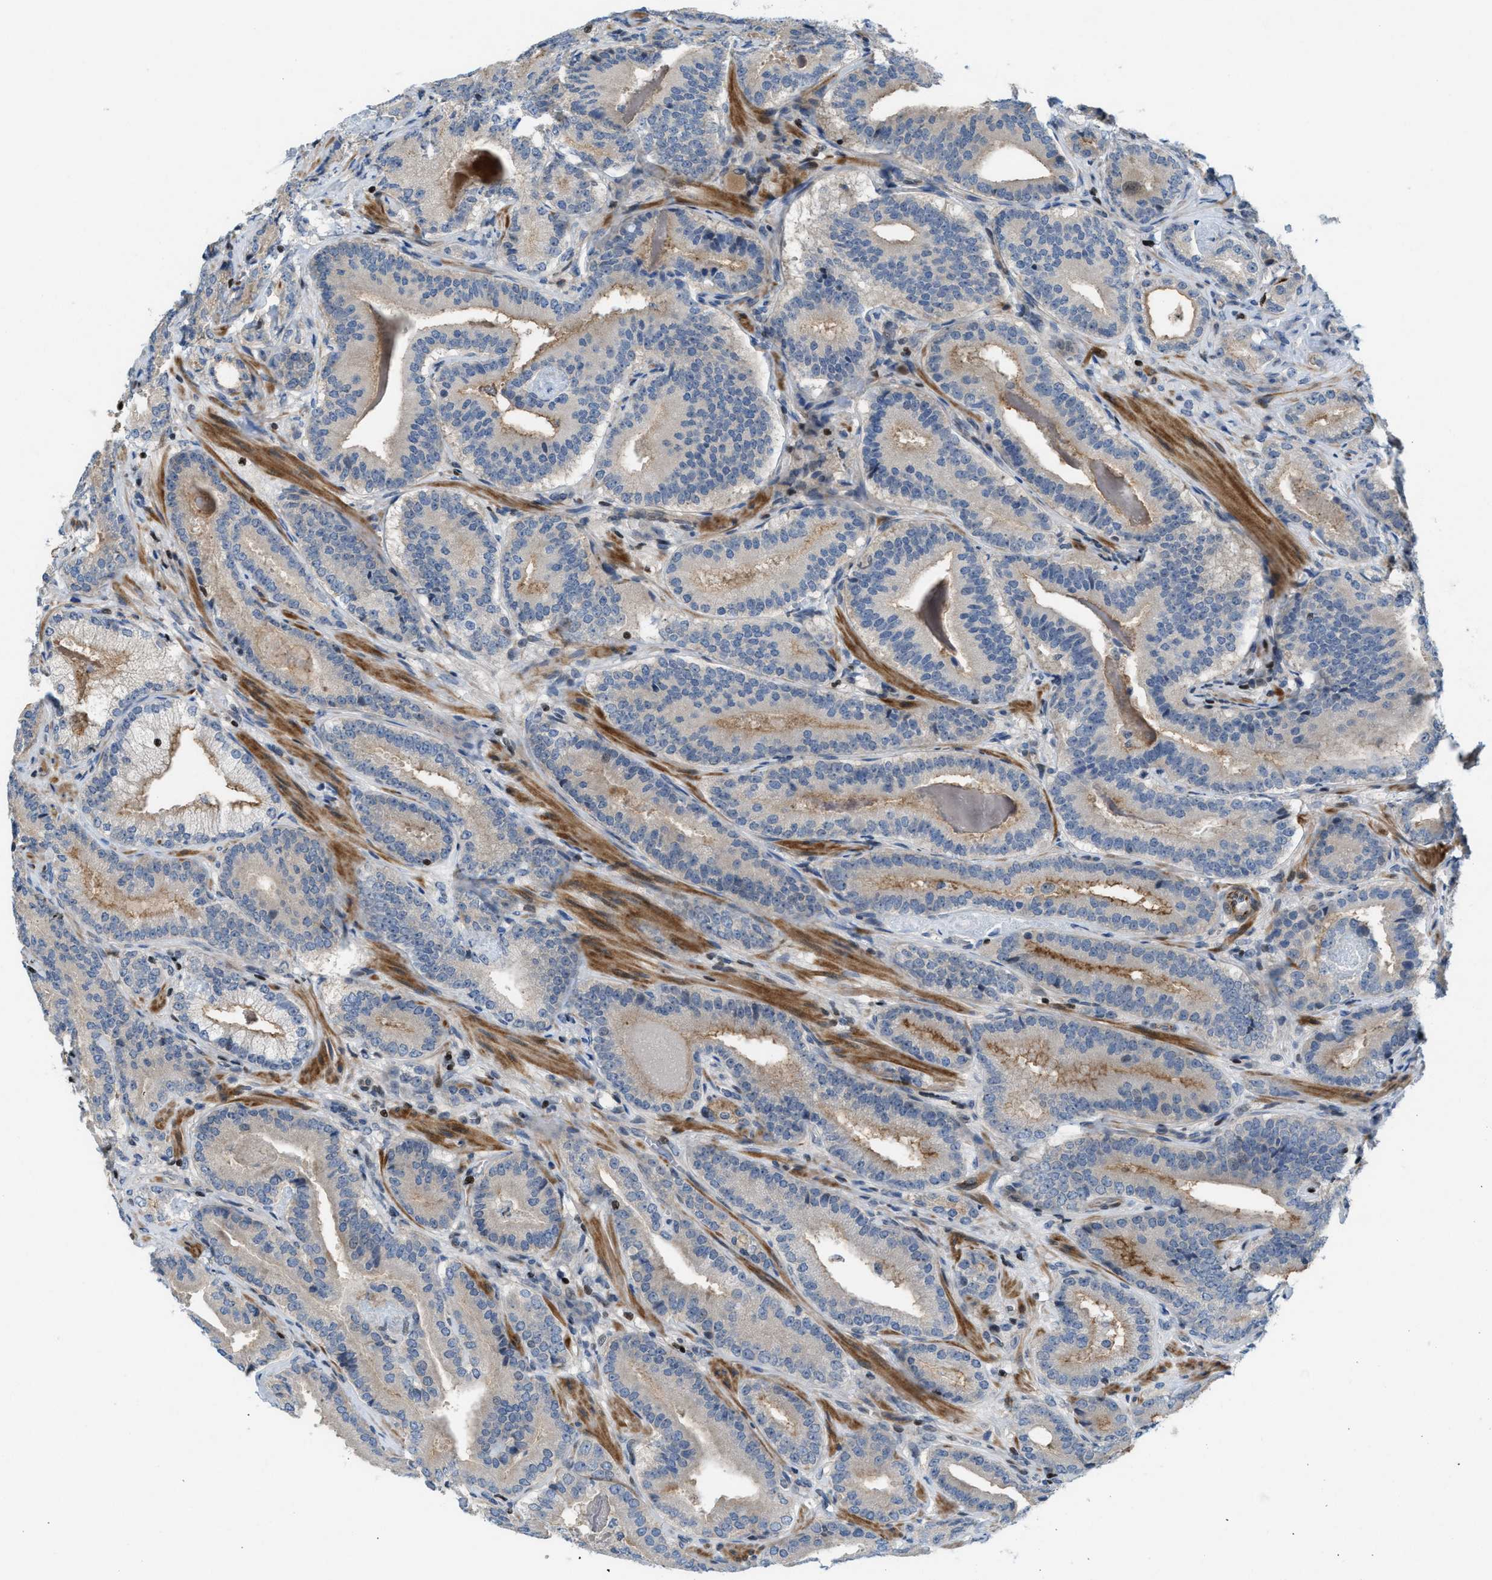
{"staining": {"intensity": "weak", "quantity": "<25%", "location": "cytoplasmic/membranous"}, "tissue": "prostate cancer", "cell_type": "Tumor cells", "image_type": "cancer", "snomed": [{"axis": "morphology", "description": "Adenocarcinoma, Low grade"}, {"axis": "topography", "description": "Prostate"}], "caption": "The immunohistochemistry photomicrograph has no significant staining in tumor cells of prostate cancer tissue.", "gene": "ZNF276", "patient": {"sex": "male", "age": 51}}